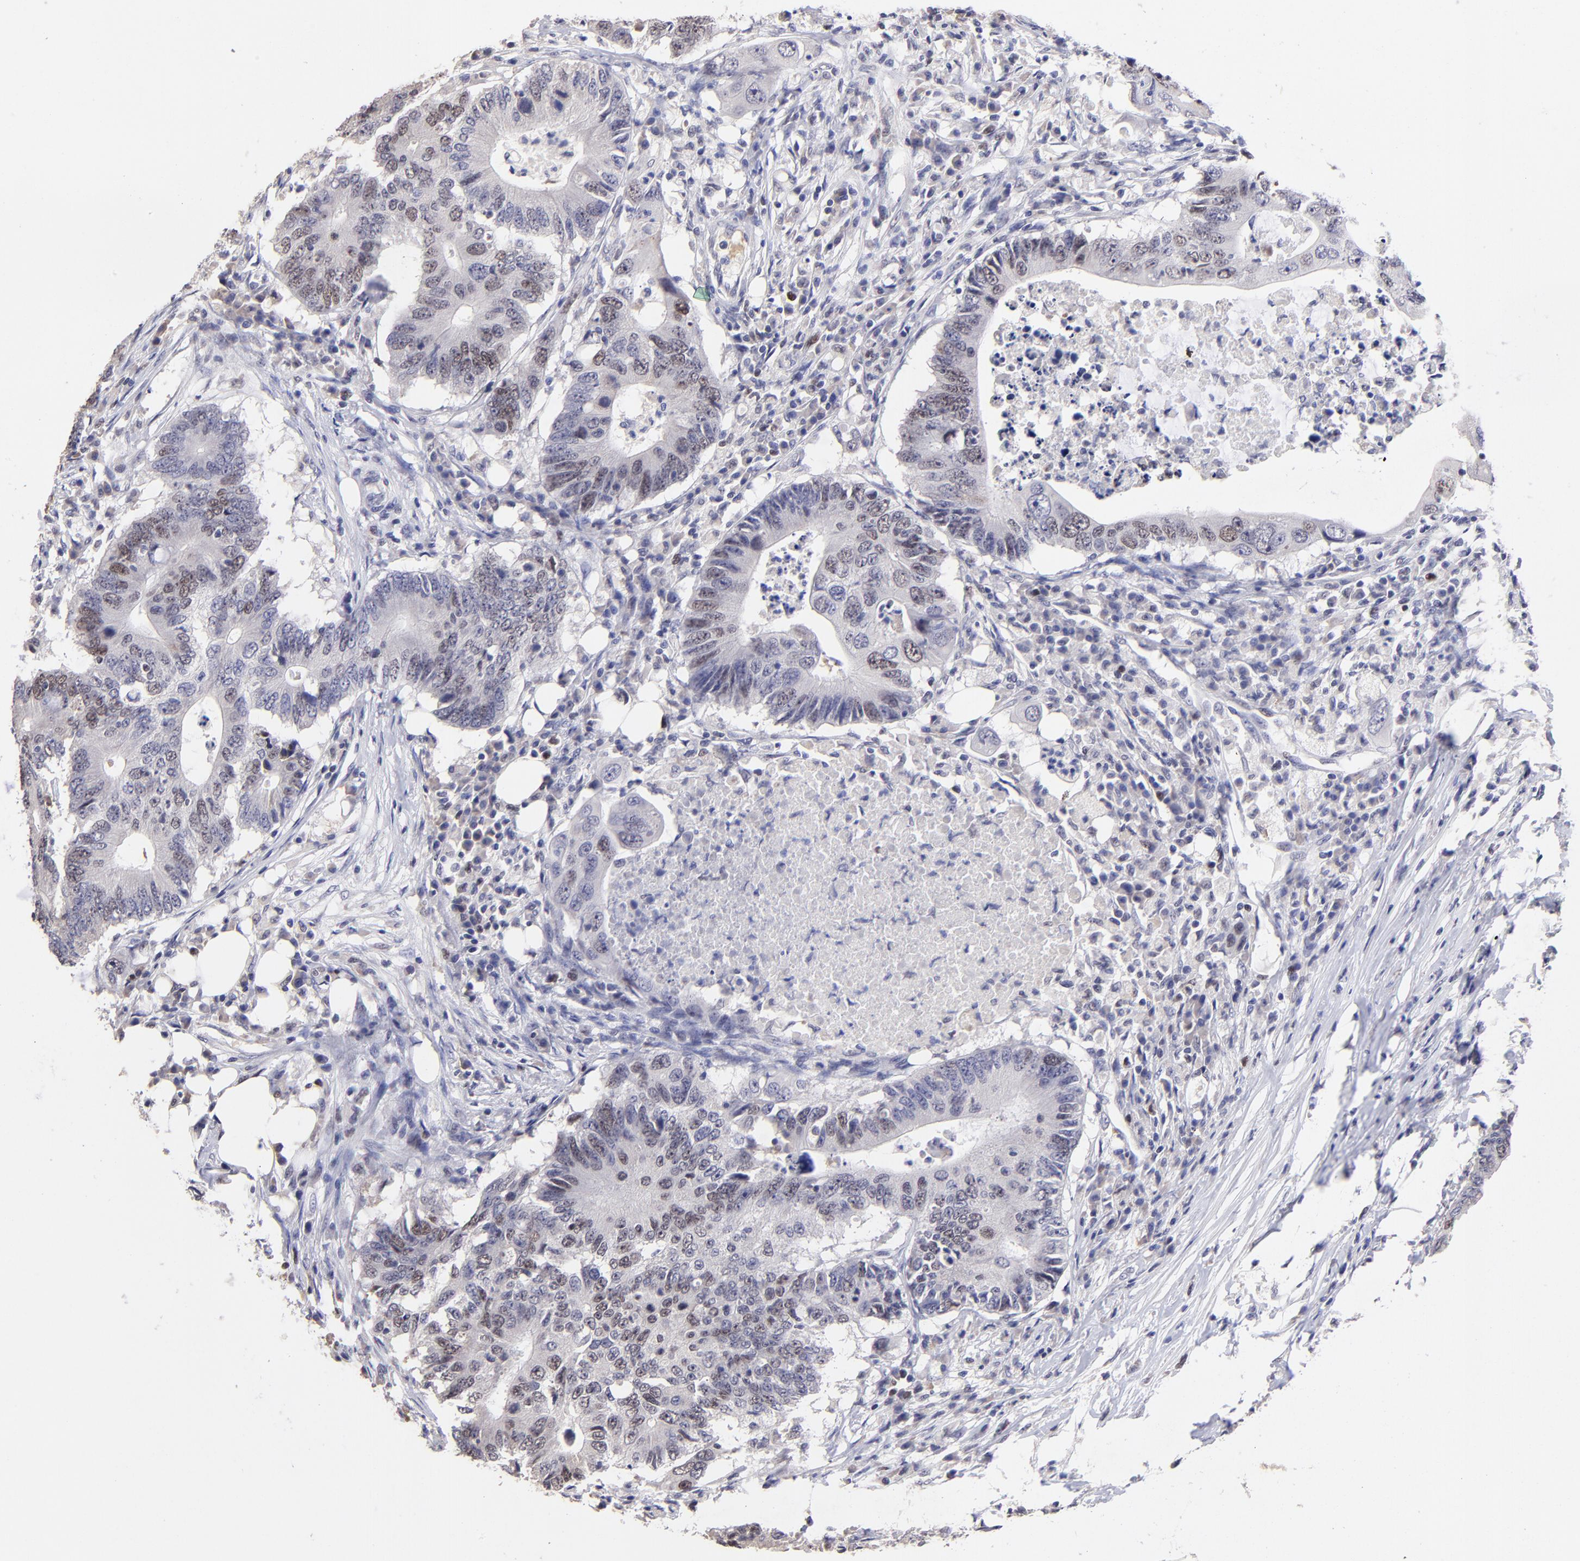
{"staining": {"intensity": "weak", "quantity": "25%-75%", "location": "nuclear"}, "tissue": "colorectal cancer", "cell_type": "Tumor cells", "image_type": "cancer", "snomed": [{"axis": "morphology", "description": "Adenocarcinoma, NOS"}, {"axis": "topography", "description": "Colon"}], "caption": "Colorectal cancer stained for a protein exhibits weak nuclear positivity in tumor cells. The staining is performed using DAB (3,3'-diaminobenzidine) brown chromogen to label protein expression. The nuclei are counter-stained blue using hematoxylin.", "gene": "DNMT1", "patient": {"sex": "male", "age": 71}}